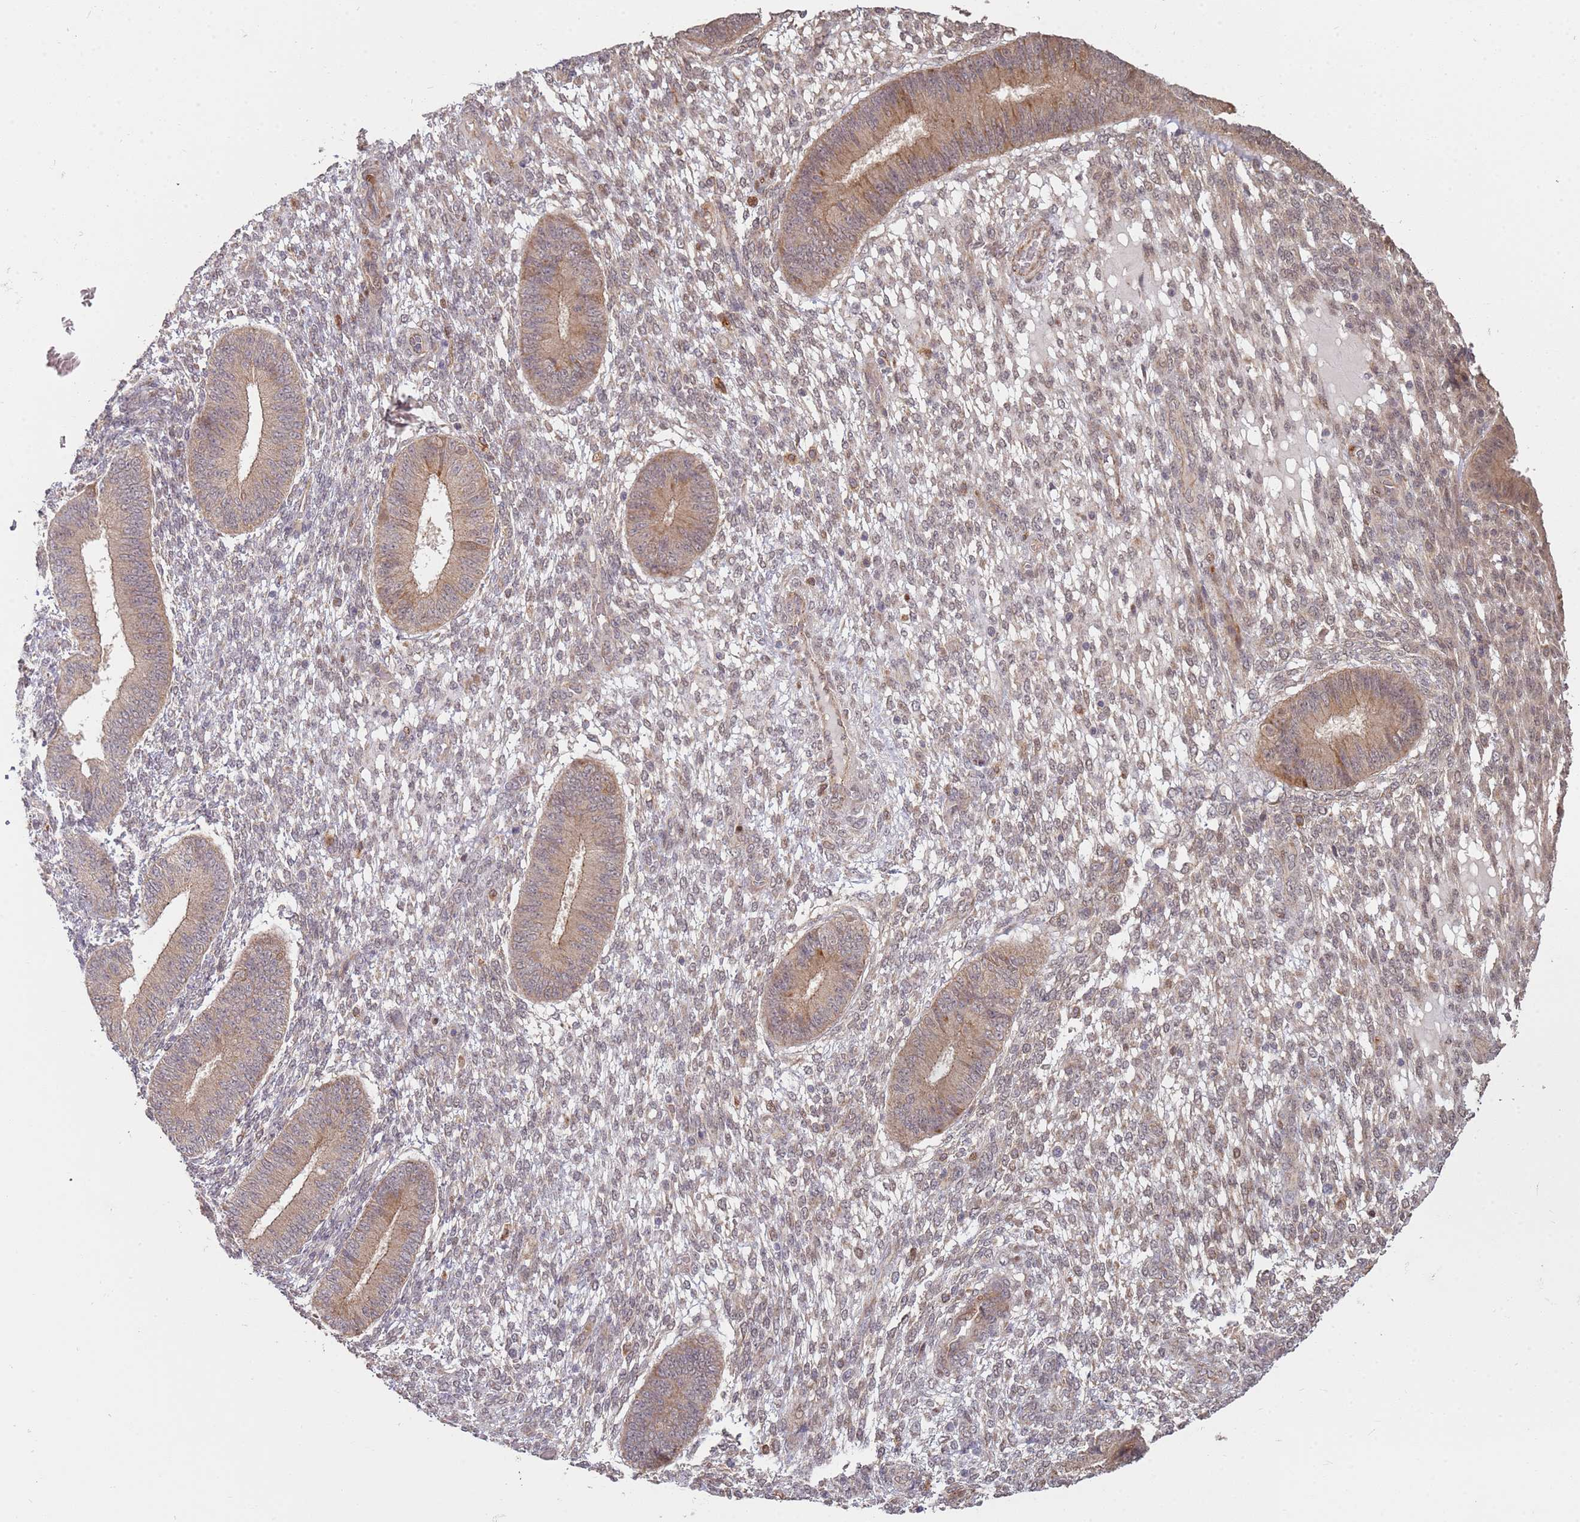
{"staining": {"intensity": "weak", "quantity": "25%-75%", "location": "nuclear"}, "tissue": "endometrium", "cell_type": "Cells in endometrial stroma", "image_type": "normal", "snomed": [{"axis": "morphology", "description": "Normal tissue, NOS"}, {"axis": "topography", "description": "Endometrium"}], "caption": "Endometrium stained with DAB IHC reveals low levels of weak nuclear positivity in about 25%-75% of cells in endometrial stroma. (Brightfield microscopy of DAB IHC at high magnification).", "gene": "MPEG1", "patient": {"sex": "female", "age": 49}}